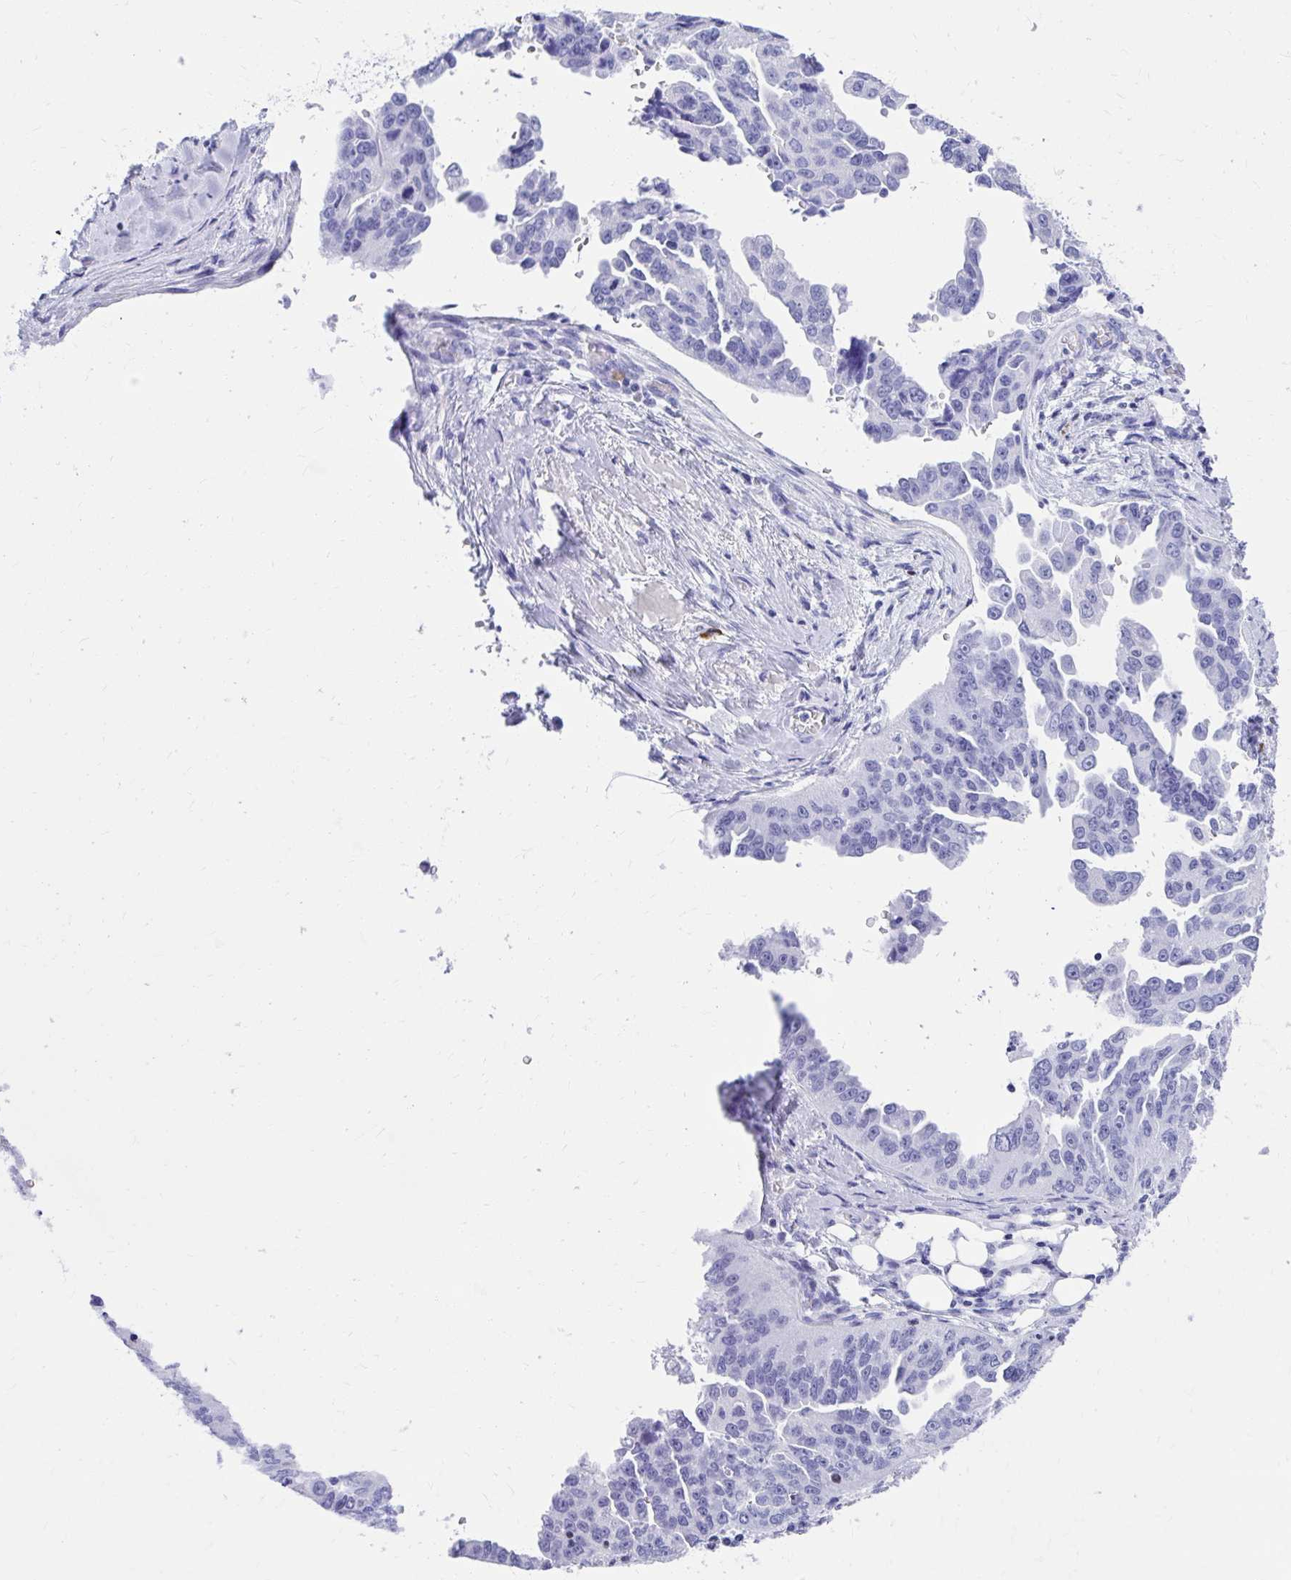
{"staining": {"intensity": "negative", "quantity": "none", "location": "none"}, "tissue": "ovarian cancer", "cell_type": "Tumor cells", "image_type": "cancer", "snomed": [{"axis": "morphology", "description": "Cystadenocarcinoma, serous, NOS"}, {"axis": "topography", "description": "Ovary"}], "caption": "Histopathology image shows no protein expression in tumor cells of ovarian cancer tissue.", "gene": "RUNX3", "patient": {"sex": "female", "age": 75}}